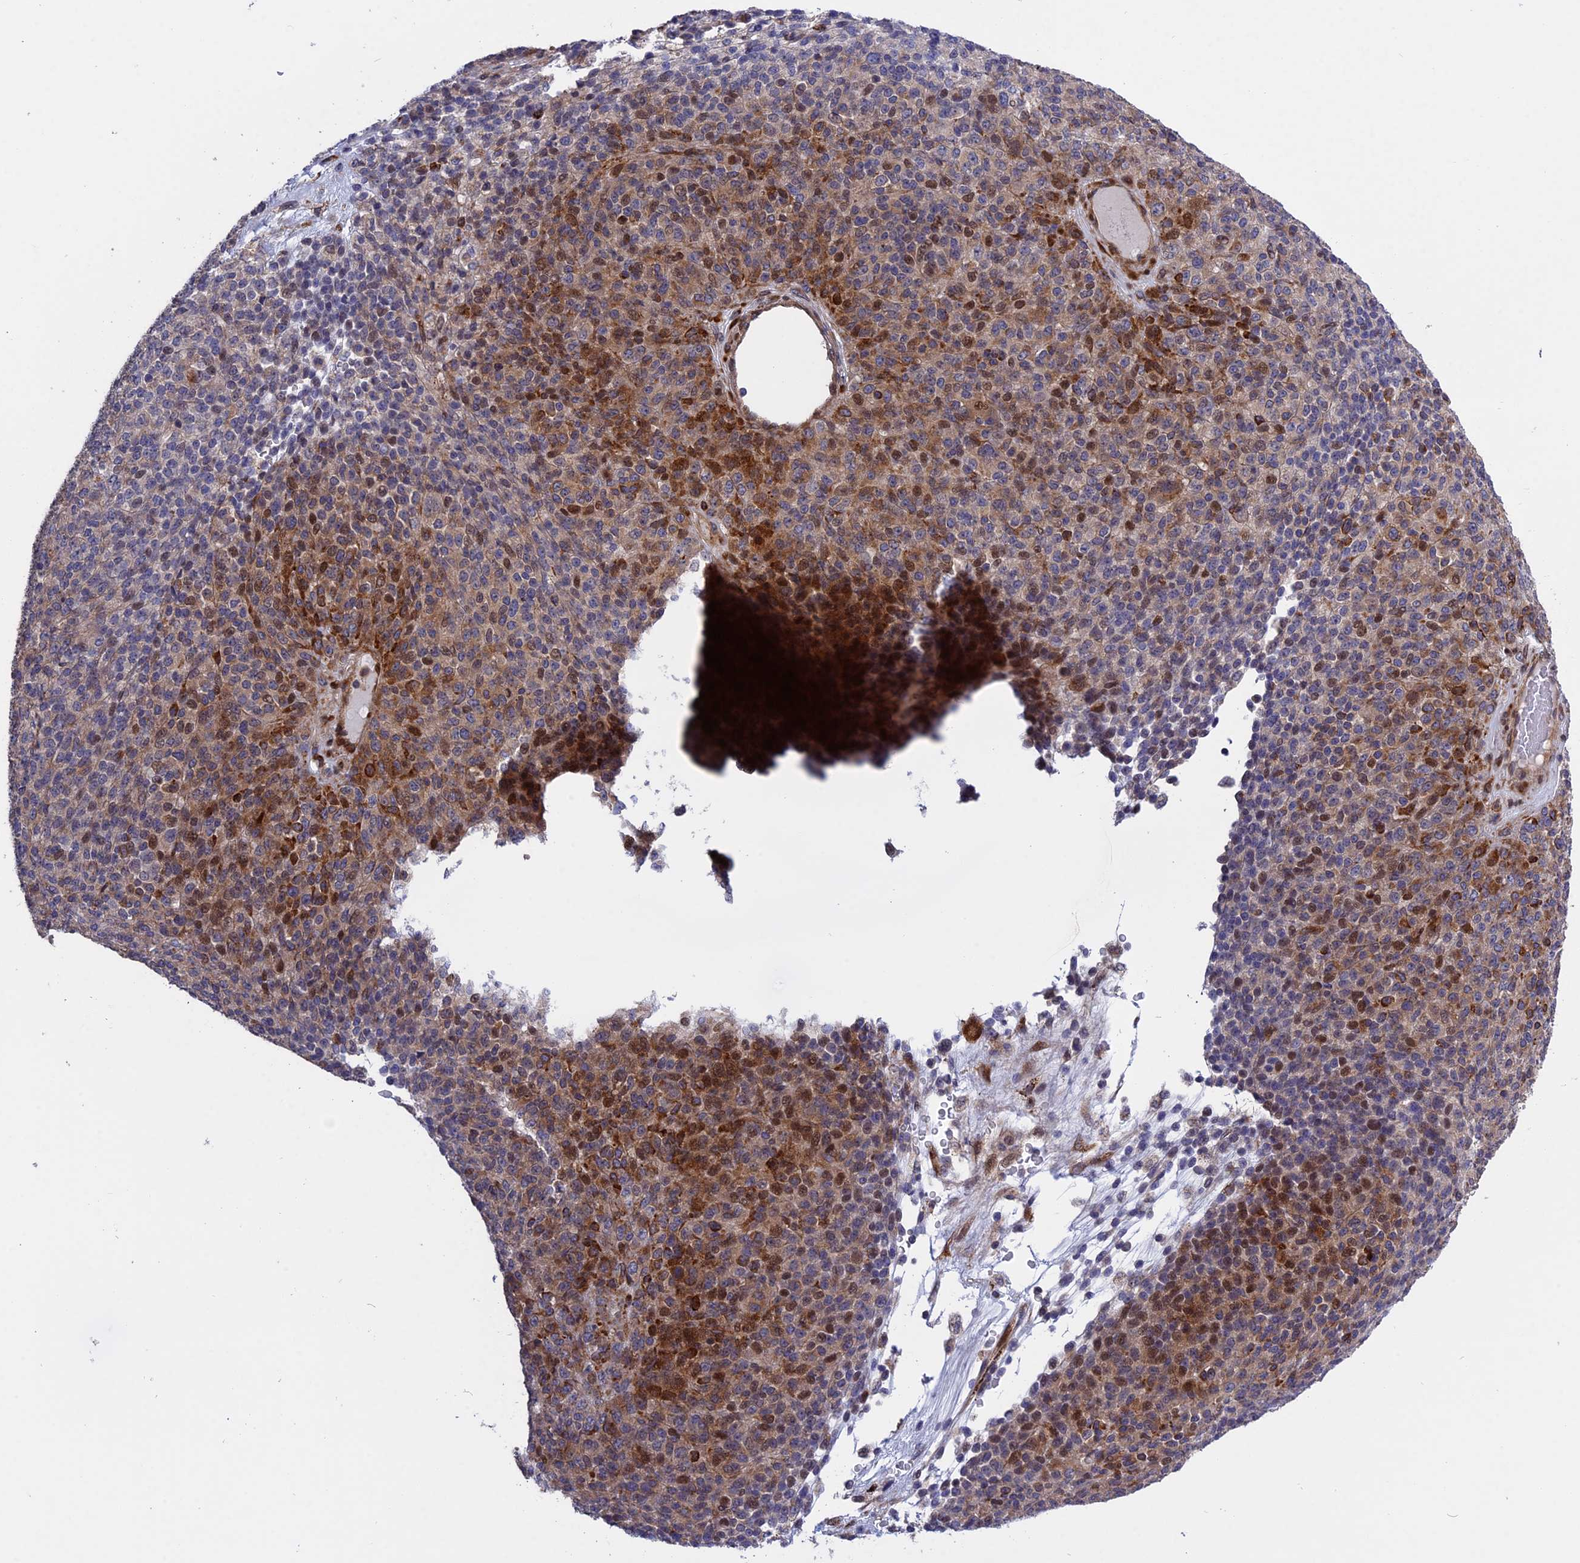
{"staining": {"intensity": "moderate", "quantity": "25%-75%", "location": "cytoplasmic/membranous,nuclear"}, "tissue": "melanoma", "cell_type": "Tumor cells", "image_type": "cancer", "snomed": [{"axis": "morphology", "description": "Malignant melanoma, Metastatic site"}, {"axis": "topography", "description": "Brain"}], "caption": "Moderate cytoplasmic/membranous and nuclear expression is identified in about 25%-75% of tumor cells in melanoma.", "gene": "DDX60L", "patient": {"sex": "female", "age": 56}}